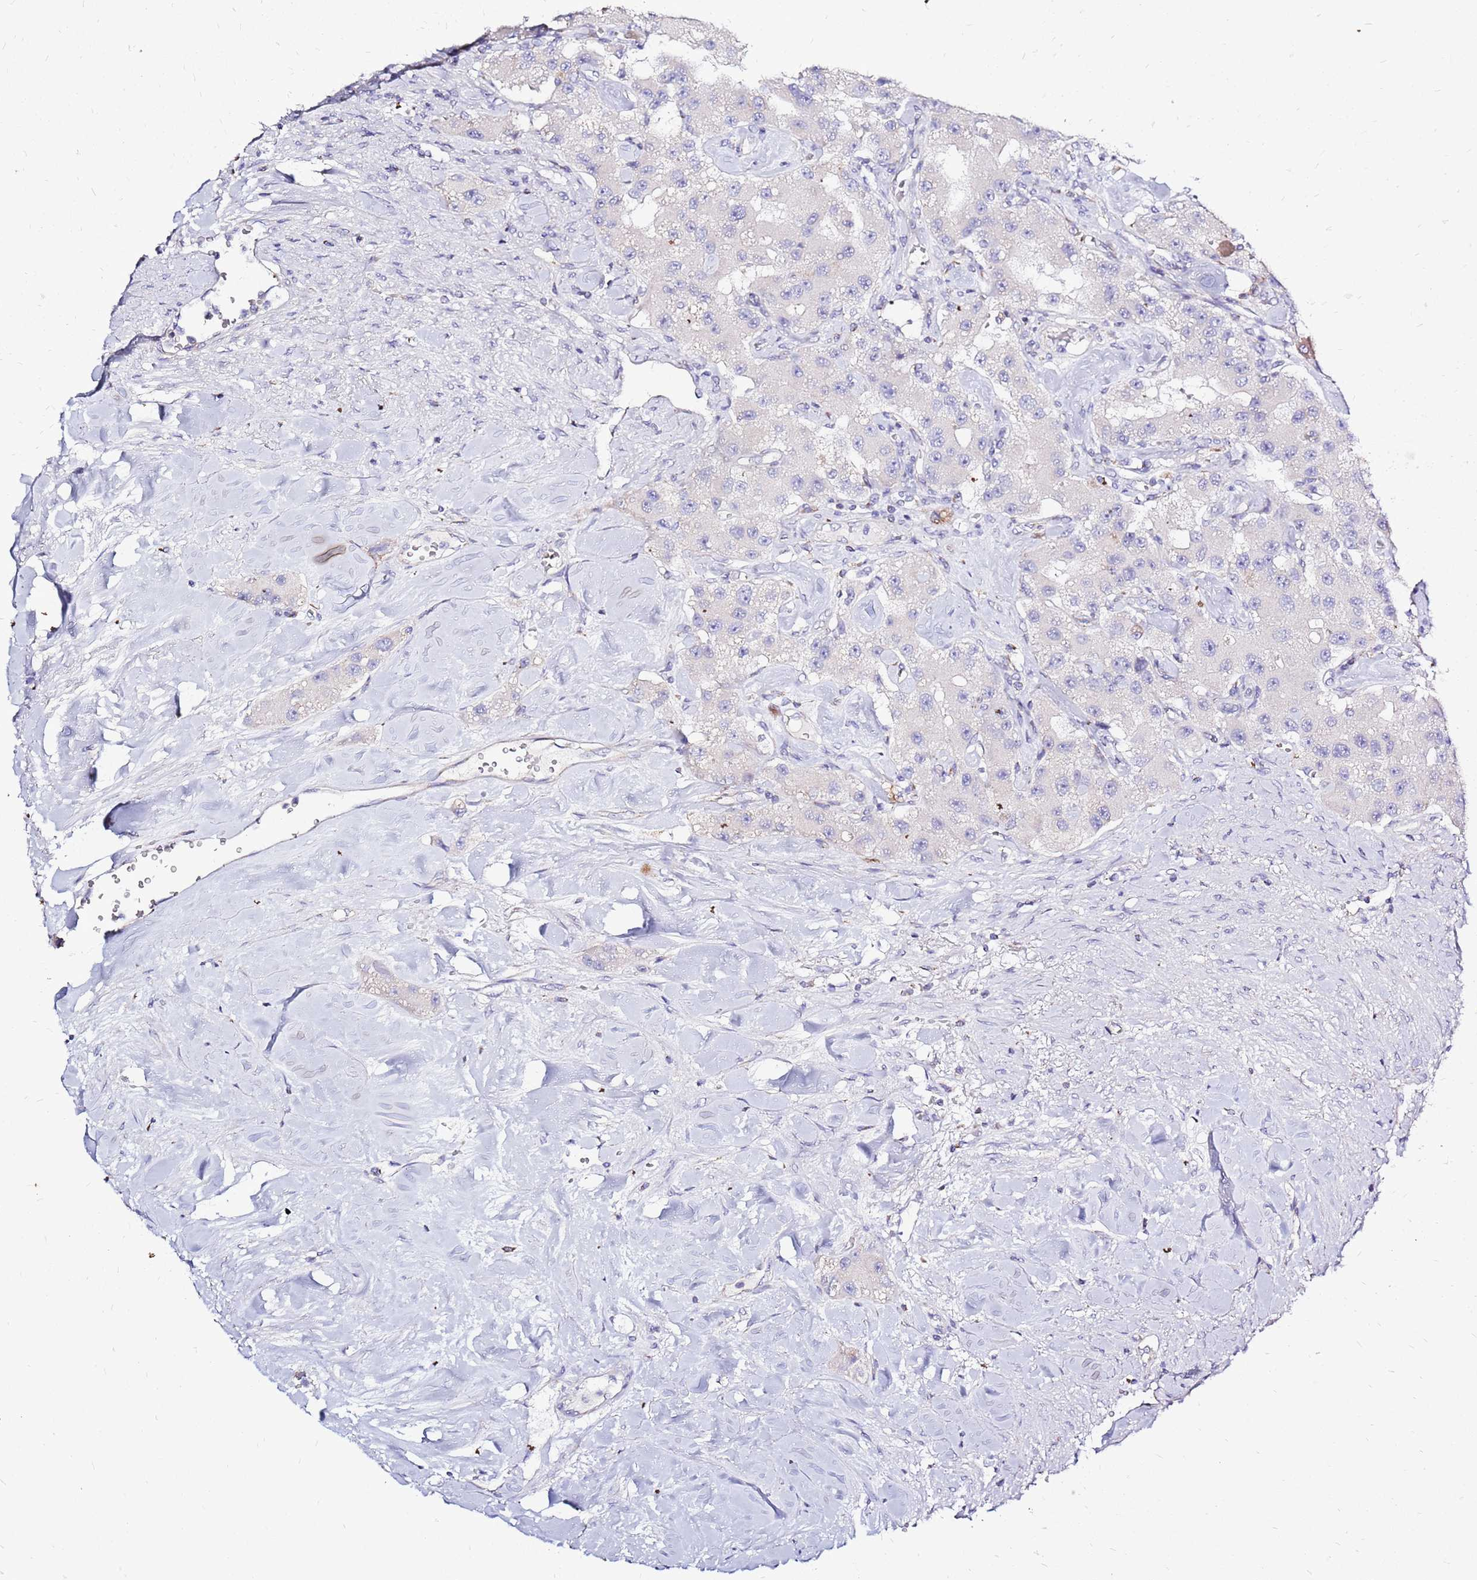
{"staining": {"intensity": "negative", "quantity": "none", "location": "none"}, "tissue": "carcinoid", "cell_type": "Tumor cells", "image_type": "cancer", "snomed": [{"axis": "morphology", "description": "Carcinoid, malignant, NOS"}, {"axis": "topography", "description": "Pancreas"}], "caption": "Immunohistochemistry micrograph of human carcinoid (malignant) stained for a protein (brown), which exhibits no expression in tumor cells.", "gene": "IGF1R", "patient": {"sex": "male", "age": 41}}